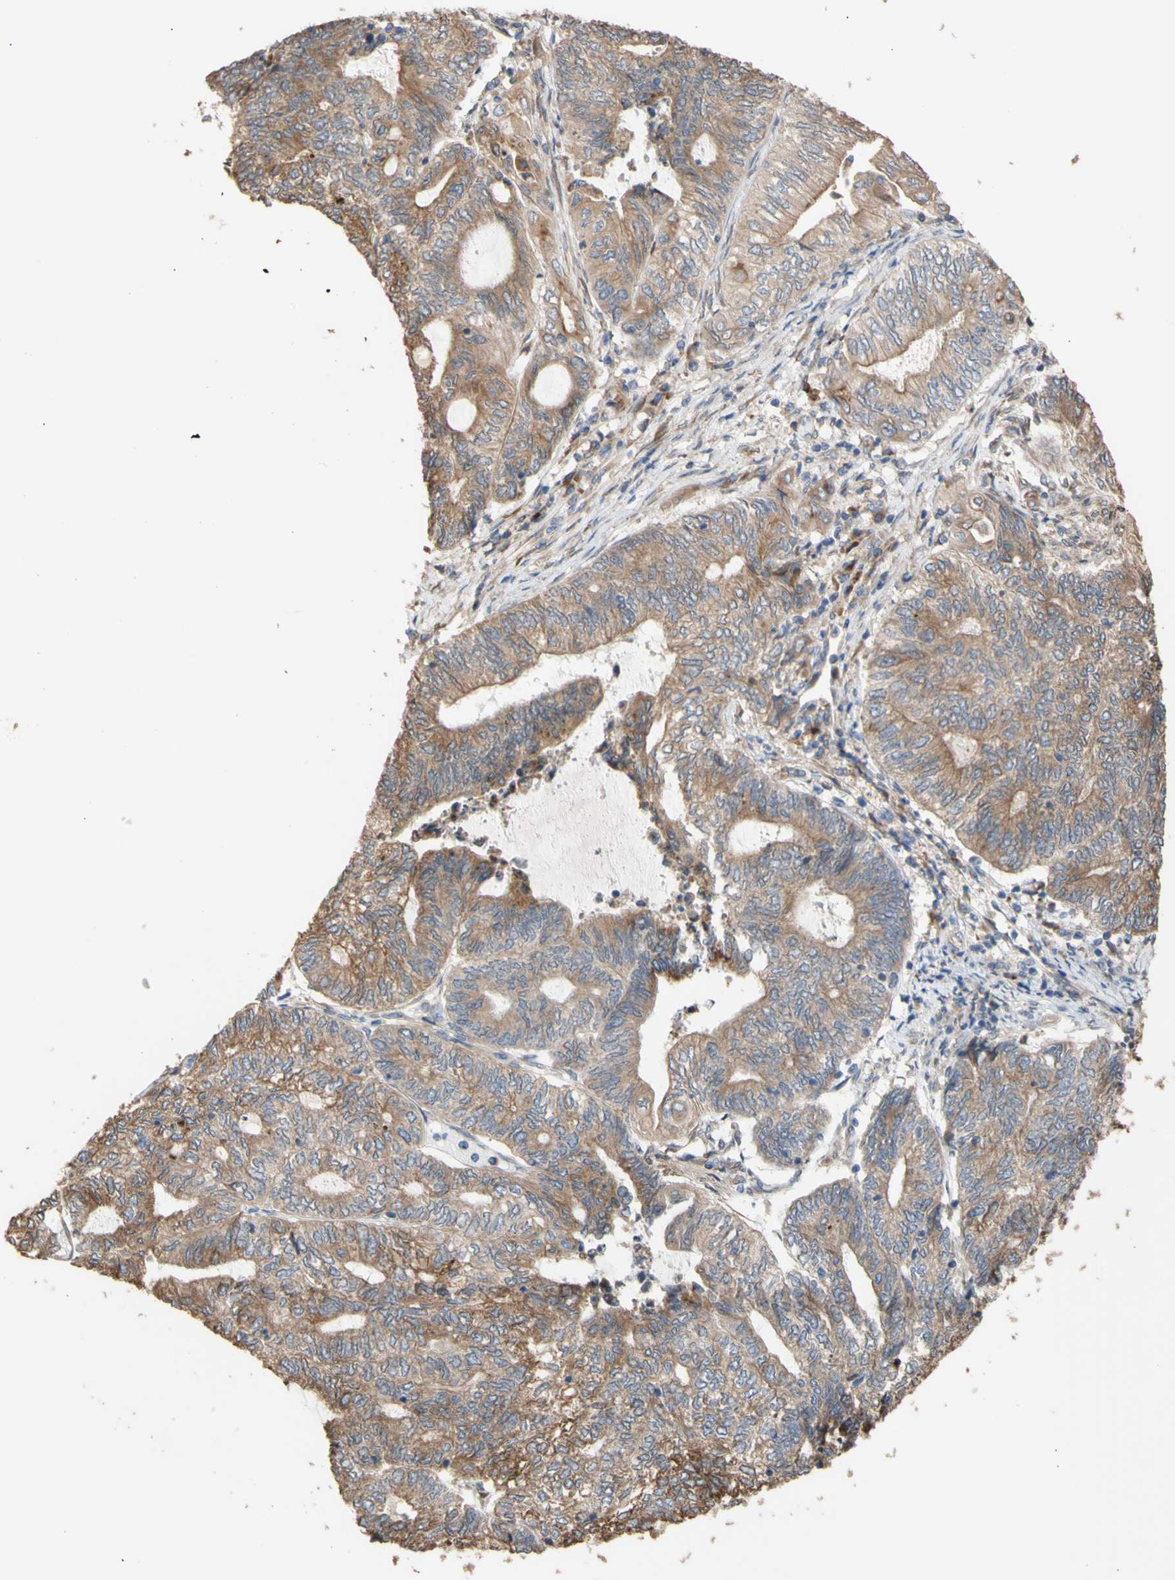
{"staining": {"intensity": "moderate", "quantity": "25%-75%", "location": "cytoplasmic/membranous"}, "tissue": "endometrial cancer", "cell_type": "Tumor cells", "image_type": "cancer", "snomed": [{"axis": "morphology", "description": "Adenocarcinoma, NOS"}, {"axis": "topography", "description": "Uterus"}, {"axis": "topography", "description": "Endometrium"}], "caption": "Moderate cytoplasmic/membranous positivity for a protein is identified in about 25%-75% of tumor cells of endometrial adenocarcinoma using IHC.", "gene": "NECTIN3", "patient": {"sex": "female", "age": 70}}